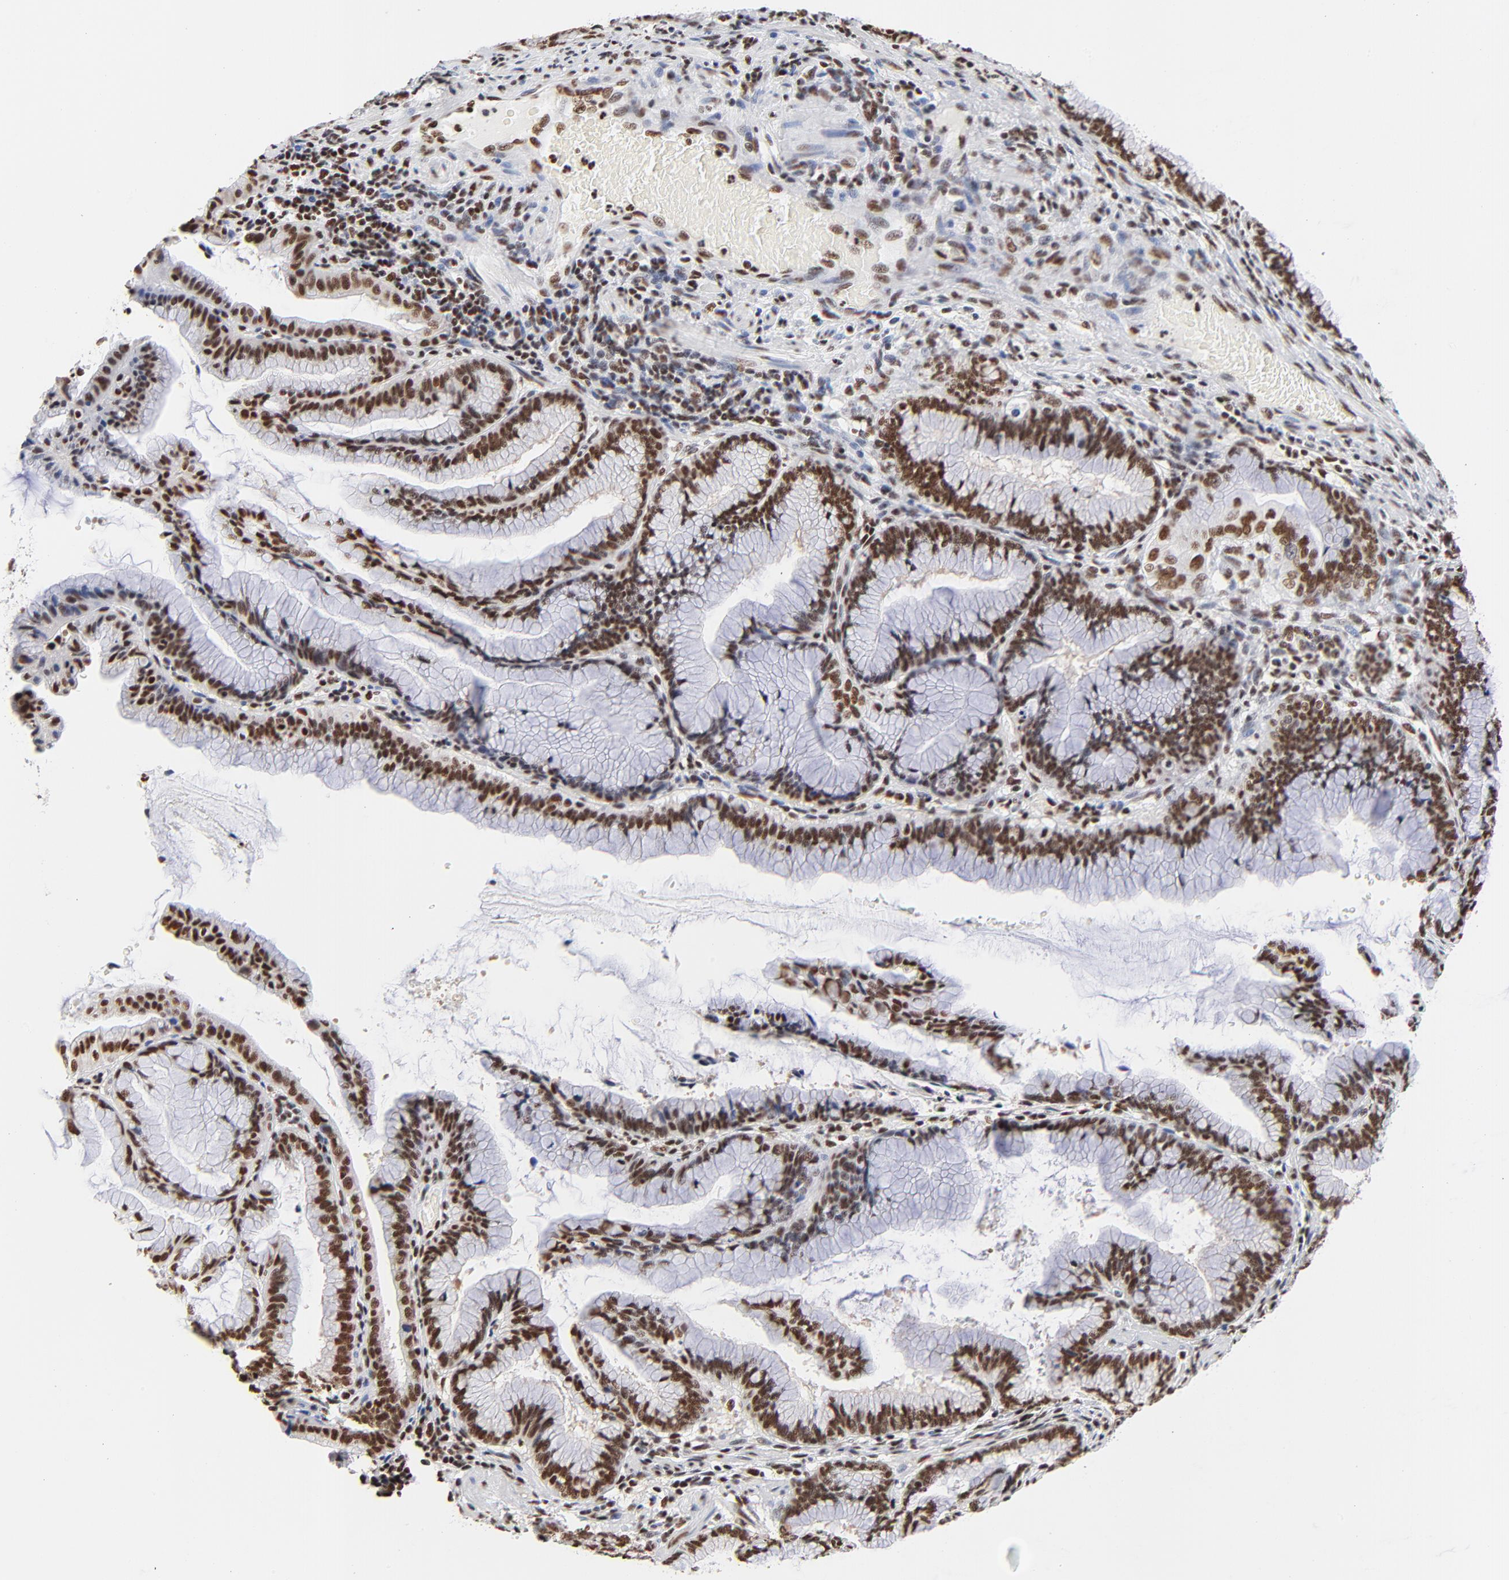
{"staining": {"intensity": "strong", "quantity": ">75%", "location": "nuclear"}, "tissue": "pancreatic cancer", "cell_type": "Tumor cells", "image_type": "cancer", "snomed": [{"axis": "morphology", "description": "Adenocarcinoma, NOS"}, {"axis": "topography", "description": "Pancreas"}], "caption": "Immunohistochemical staining of human pancreatic cancer reveals high levels of strong nuclear protein staining in about >75% of tumor cells.", "gene": "CREB1", "patient": {"sex": "female", "age": 64}}